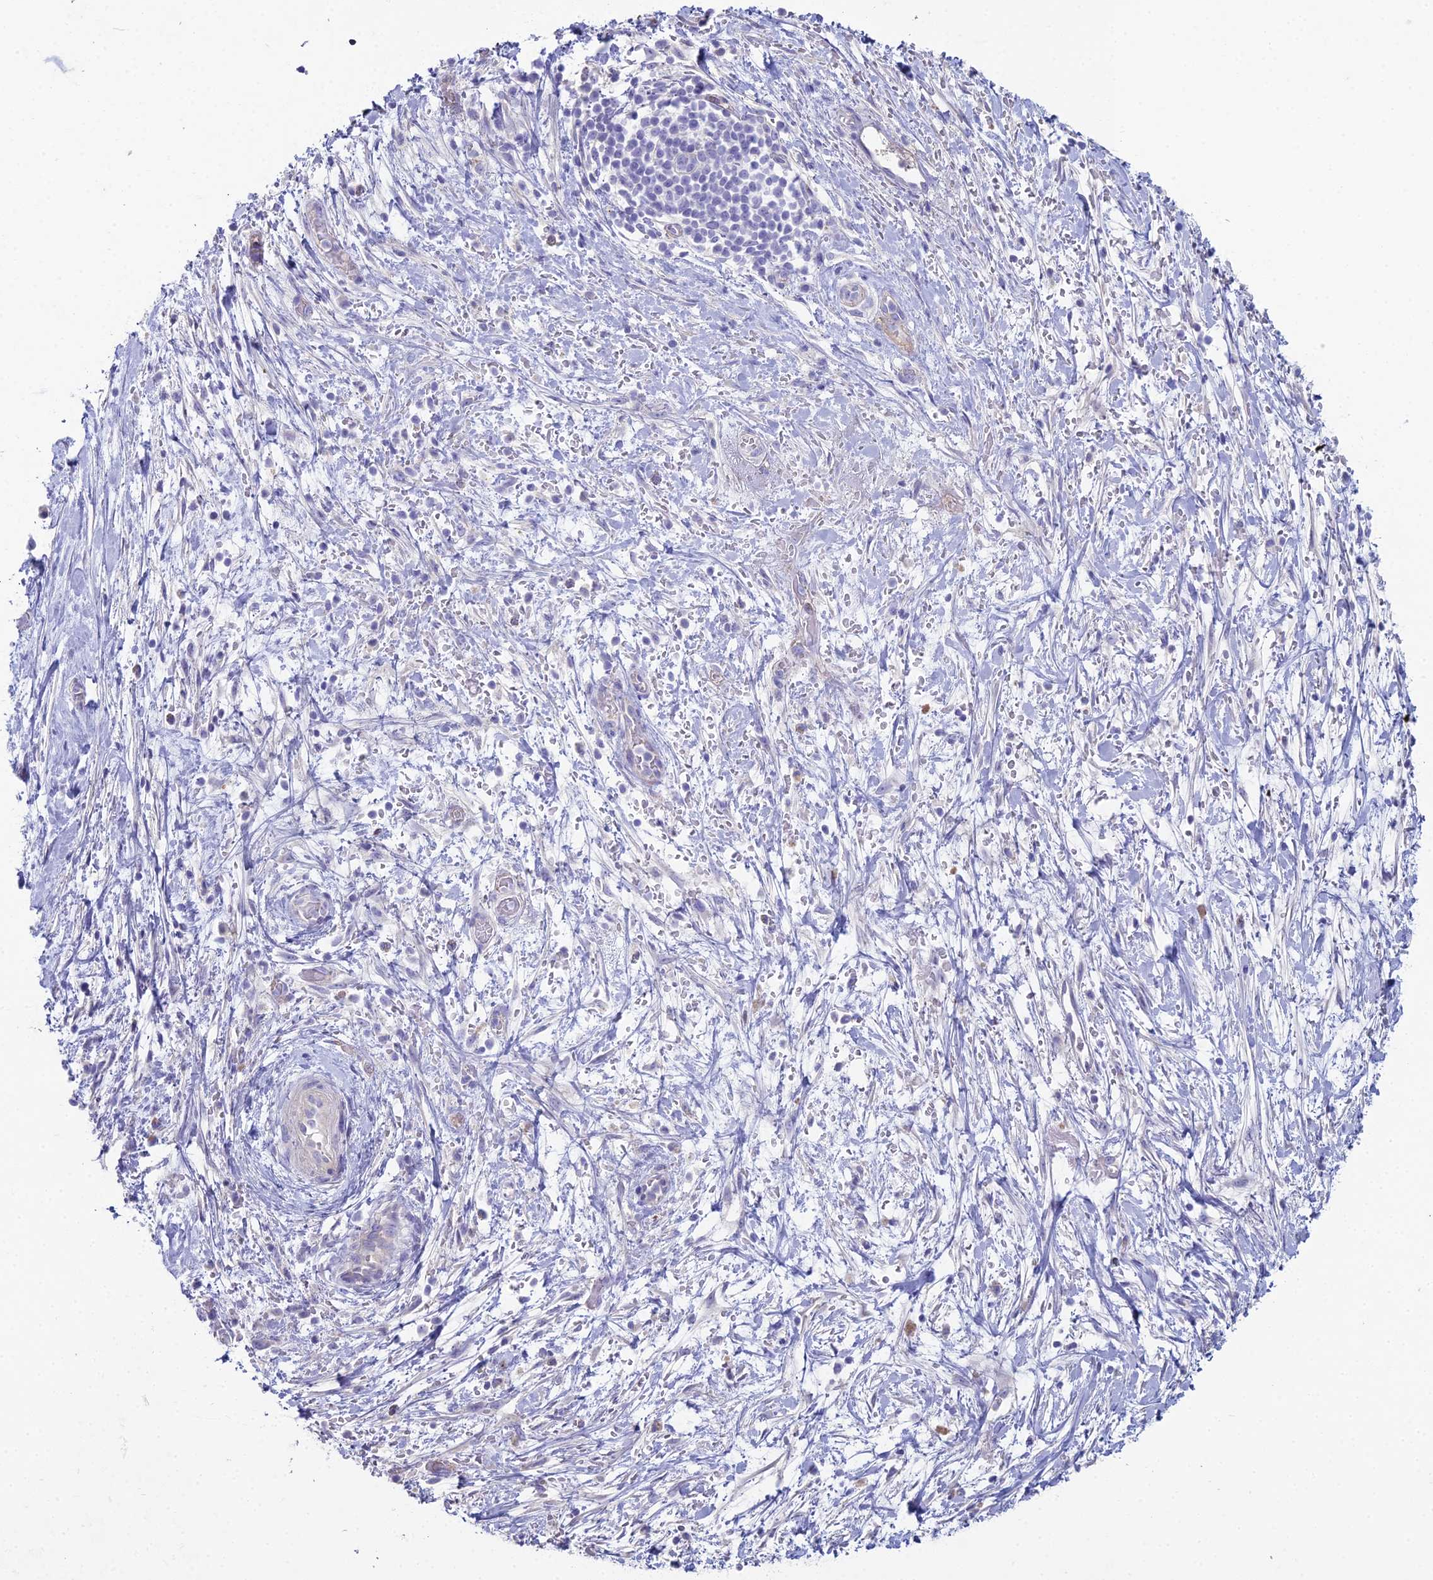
{"staining": {"intensity": "negative", "quantity": "none", "location": "none"}, "tissue": "pancreatic cancer", "cell_type": "Tumor cells", "image_type": "cancer", "snomed": [{"axis": "morphology", "description": "Adenocarcinoma, NOS"}, {"axis": "topography", "description": "Pancreas"}], "caption": "Immunohistochemical staining of pancreatic cancer reveals no significant positivity in tumor cells. Nuclei are stained in blue.", "gene": "NCAM1", "patient": {"sex": "male", "age": 48}}